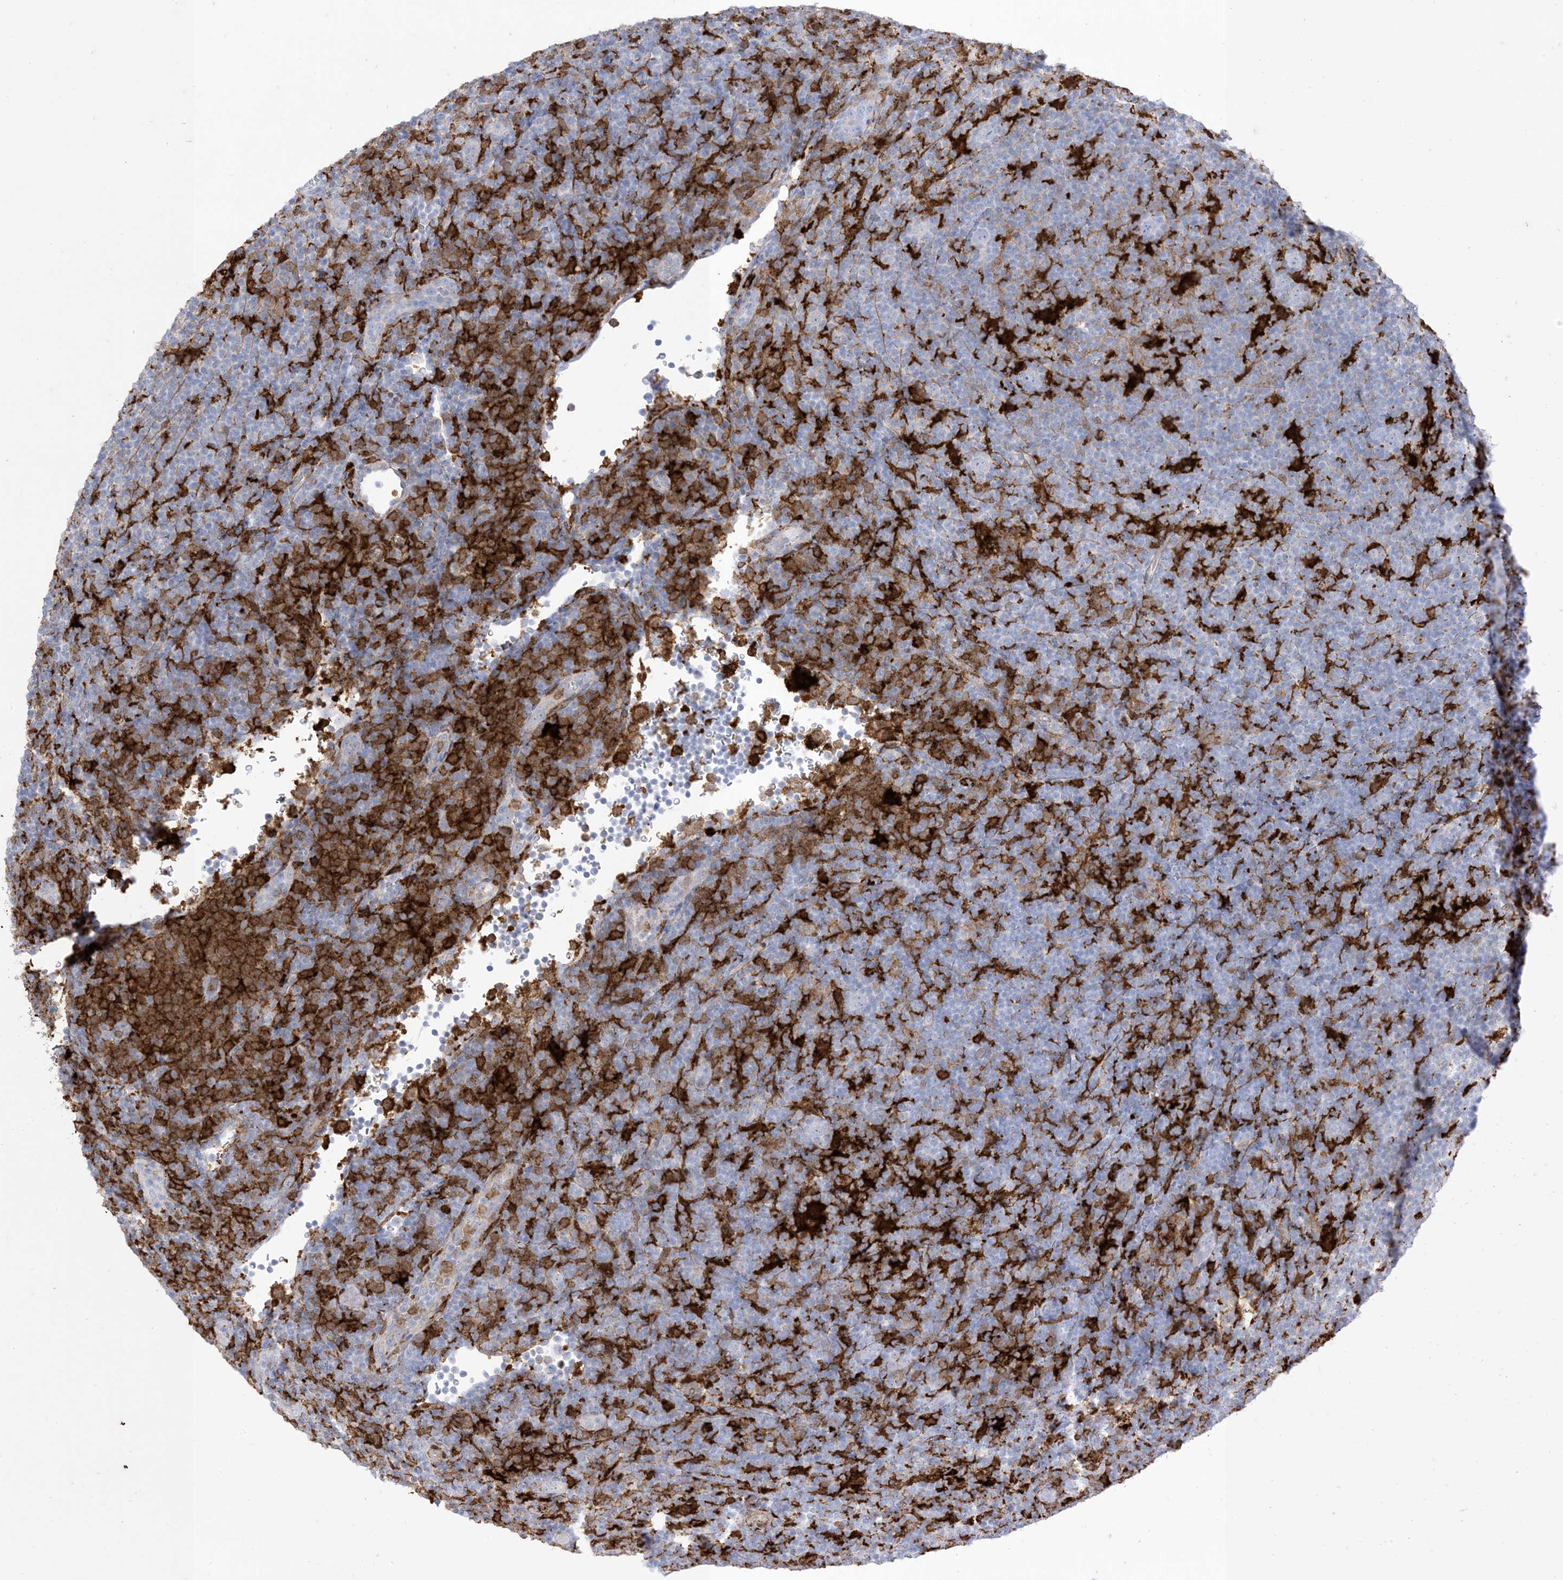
{"staining": {"intensity": "negative", "quantity": "none", "location": "none"}, "tissue": "lymphoma", "cell_type": "Tumor cells", "image_type": "cancer", "snomed": [{"axis": "morphology", "description": "Hodgkin's disease, NOS"}, {"axis": "topography", "description": "Lymph node"}], "caption": "Hodgkin's disease was stained to show a protein in brown. There is no significant positivity in tumor cells.", "gene": "GSN", "patient": {"sex": "female", "age": 57}}